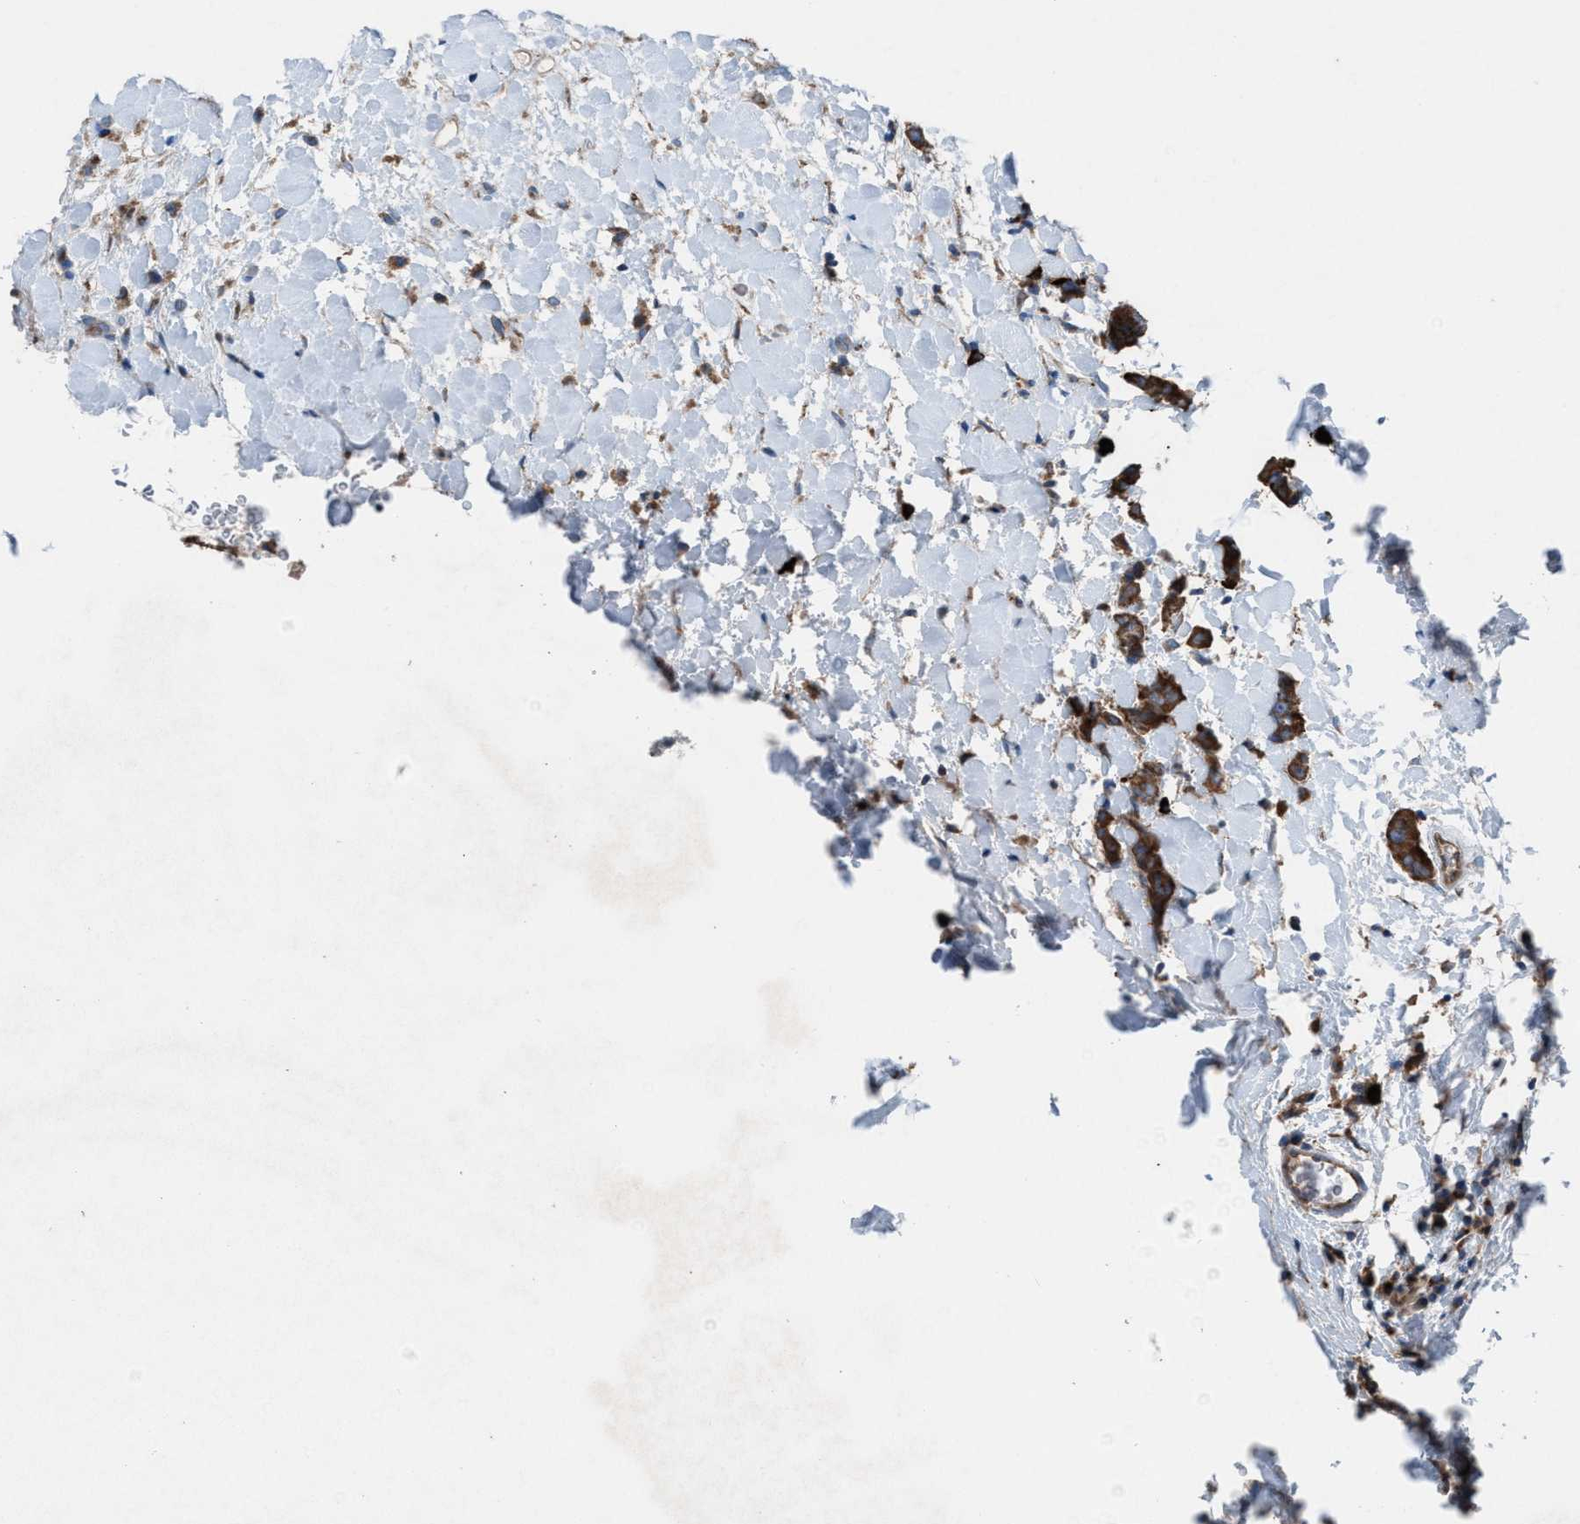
{"staining": {"intensity": "strong", "quantity": ">75%", "location": "cytoplasmic/membranous"}, "tissue": "breast cancer", "cell_type": "Tumor cells", "image_type": "cancer", "snomed": [{"axis": "morphology", "description": "Normal tissue, NOS"}, {"axis": "morphology", "description": "Duct carcinoma"}, {"axis": "topography", "description": "Breast"}], "caption": "Immunohistochemistry (IHC) of breast infiltrating ductal carcinoma demonstrates high levels of strong cytoplasmic/membranous positivity in approximately >75% of tumor cells.", "gene": "NYAP1", "patient": {"sex": "female", "age": 40}}